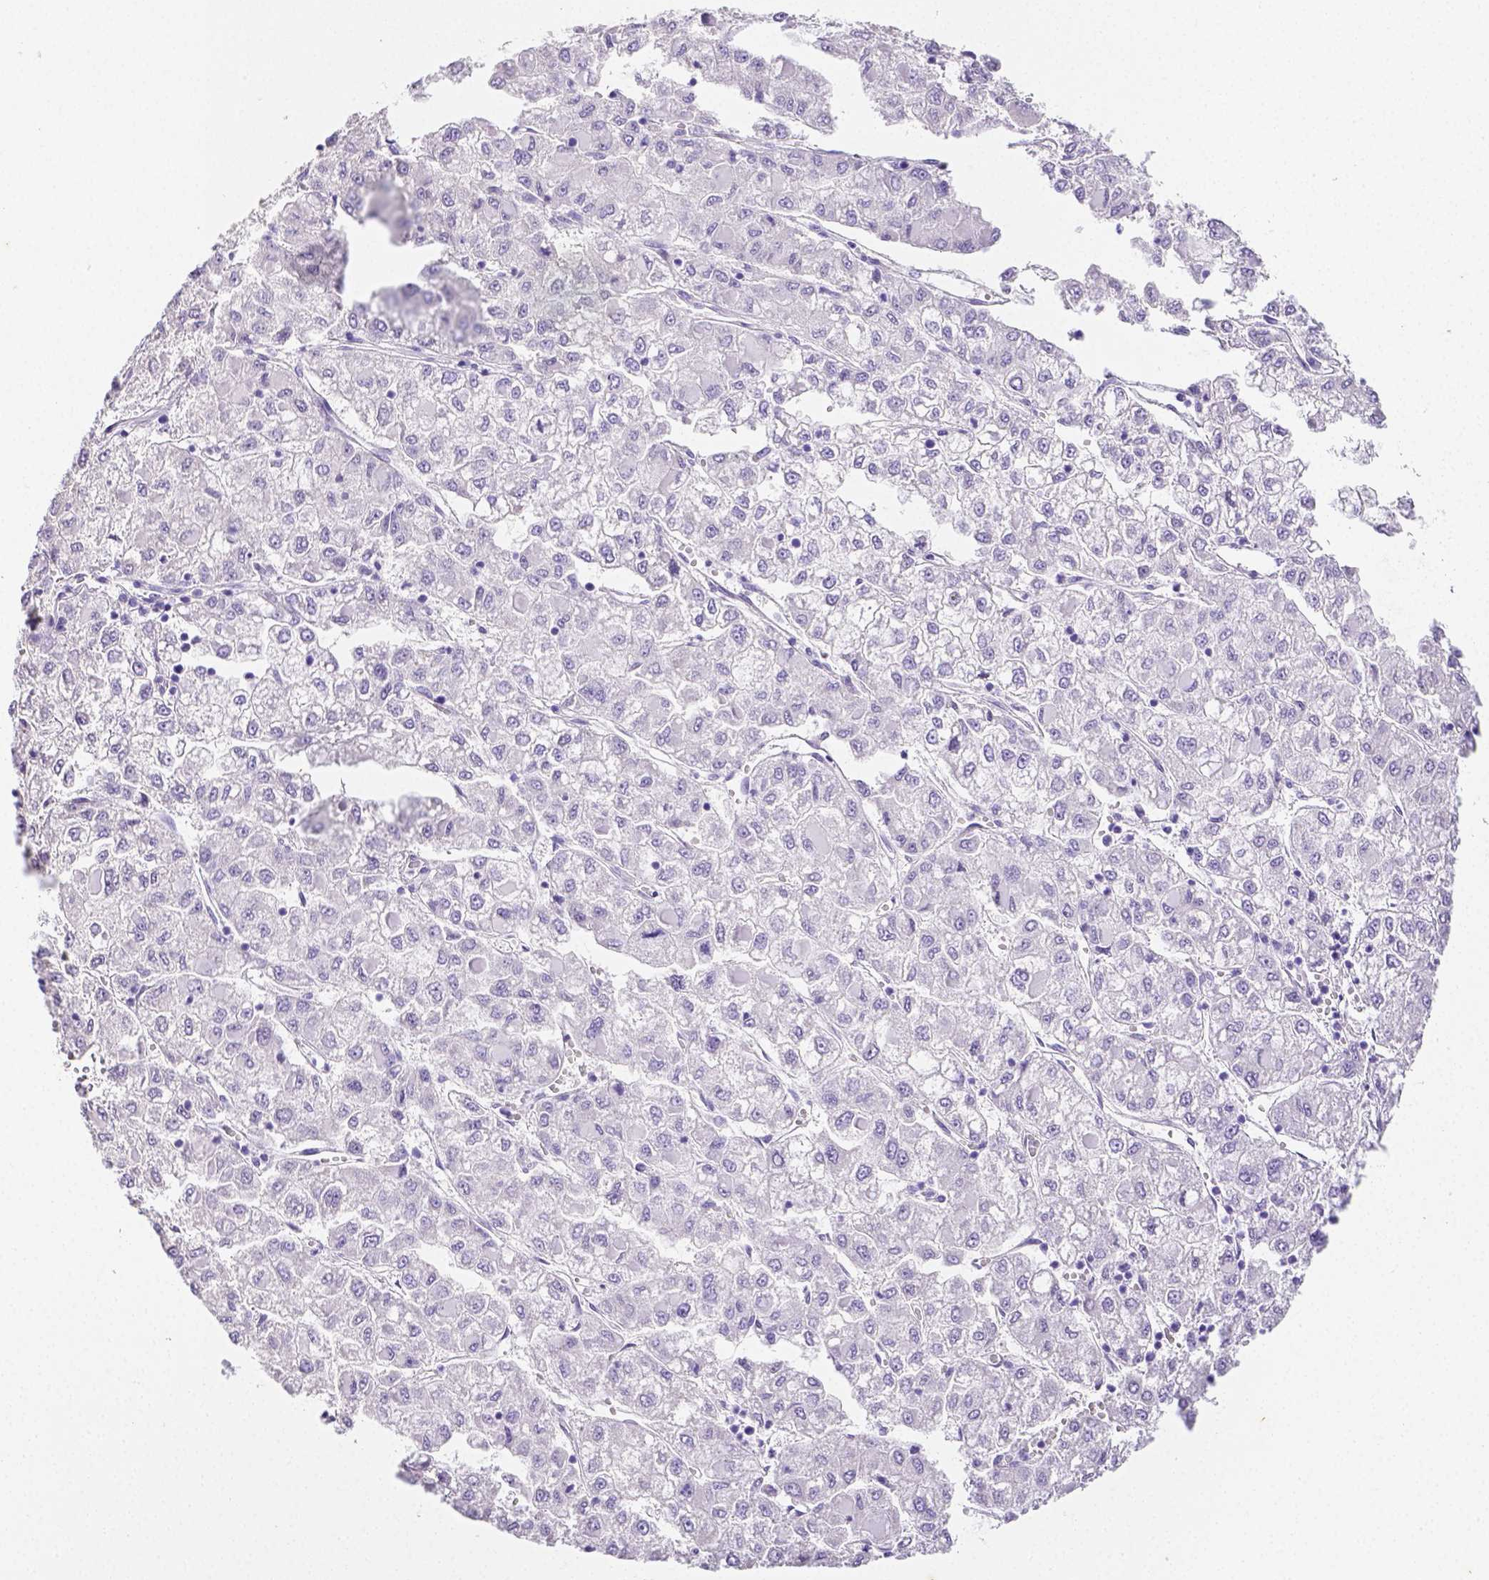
{"staining": {"intensity": "negative", "quantity": "none", "location": "none"}, "tissue": "liver cancer", "cell_type": "Tumor cells", "image_type": "cancer", "snomed": [{"axis": "morphology", "description": "Carcinoma, Hepatocellular, NOS"}, {"axis": "topography", "description": "Liver"}], "caption": "IHC of human liver cancer displays no positivity in tumor cells.", "gene": "ARHGAP36", "patient": {"sex": "male", "age": 40}}